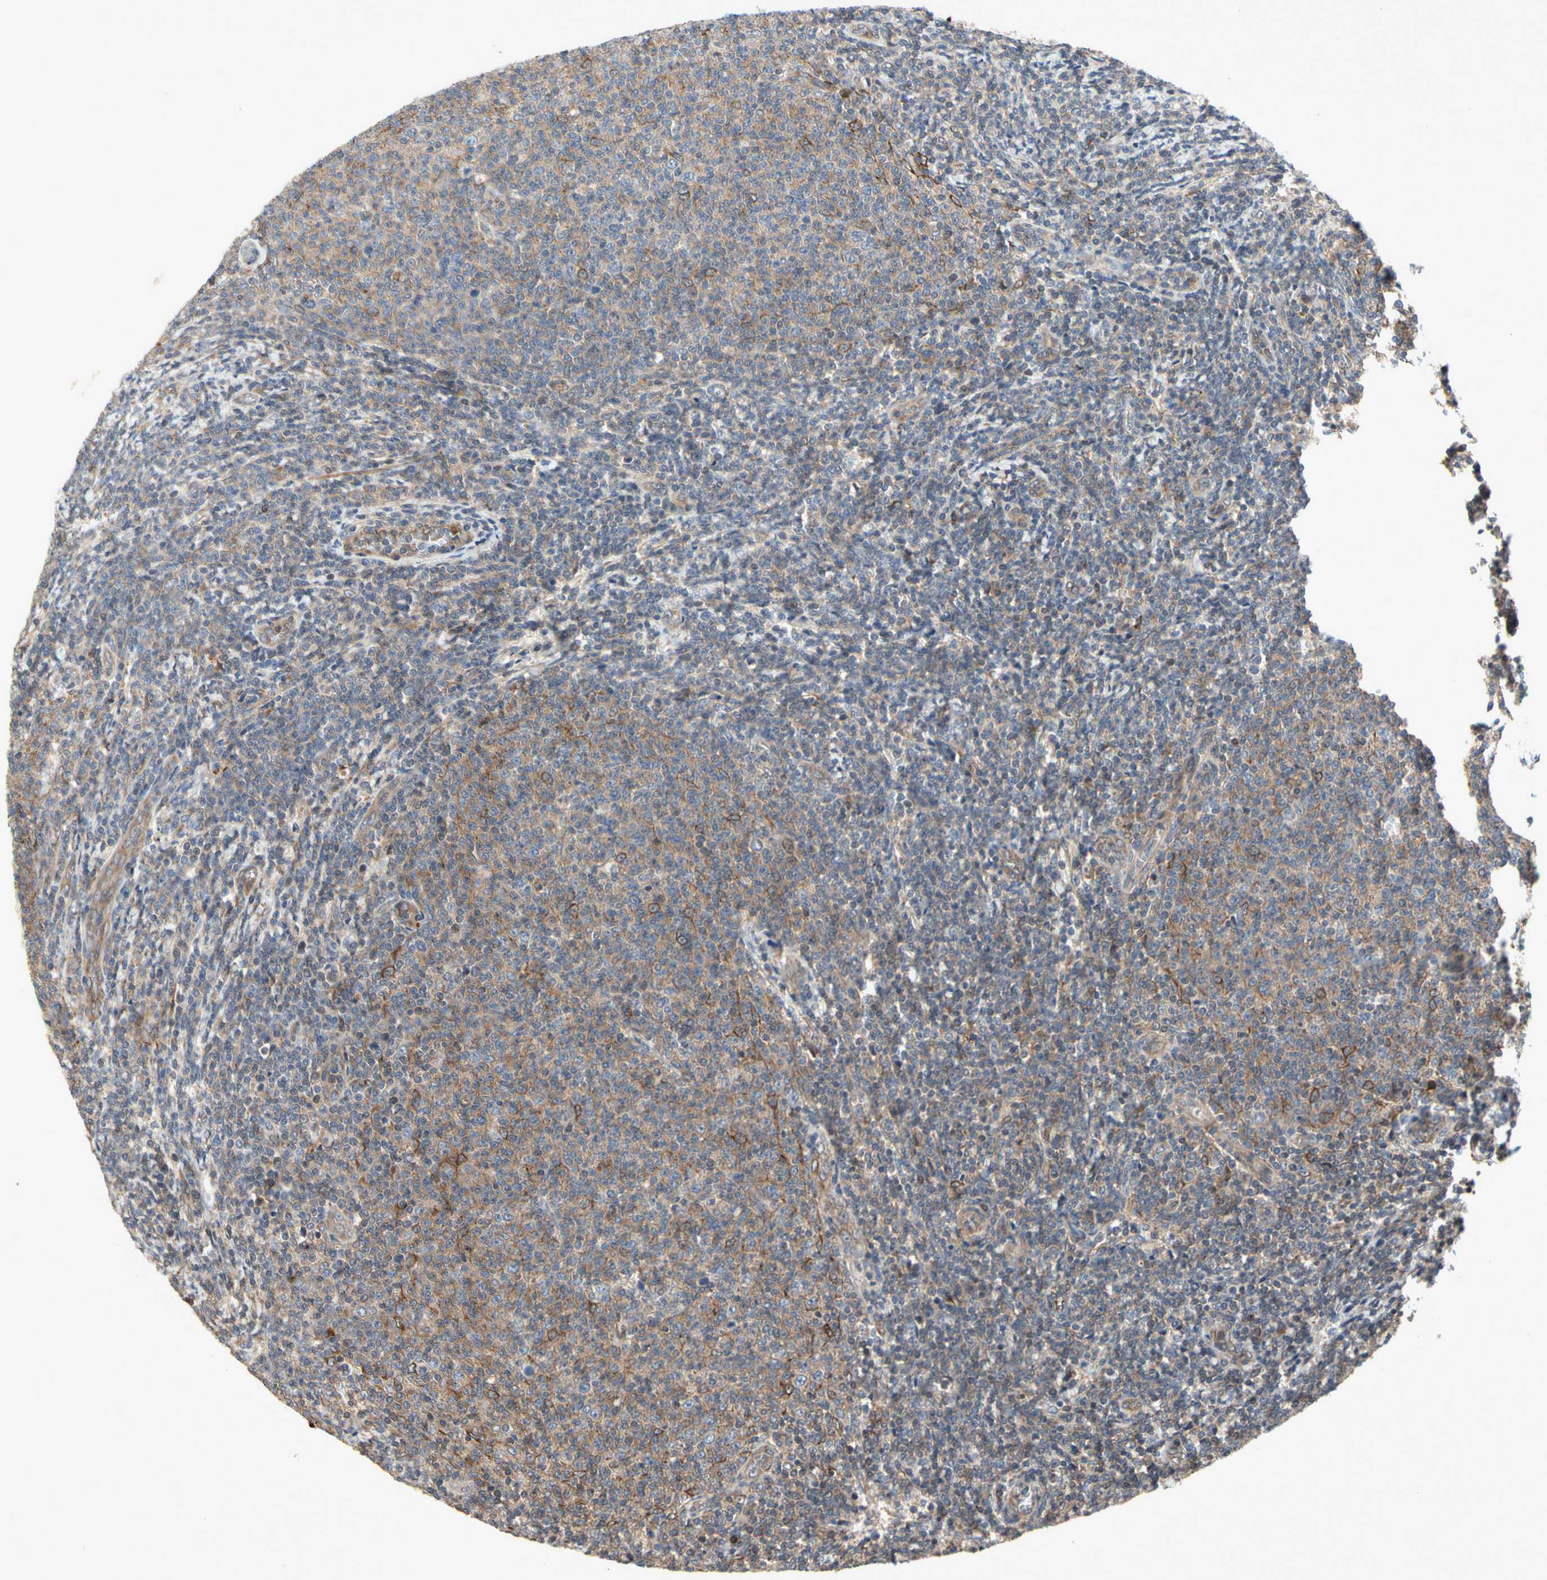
{"staining": {"intensity": "moderate", "quantity": "<25%", "location": "cytoplasmic/membranous"}, "tissue": "lymphoma", "cell_type": "Tumor cells", "image_type": "cancer", "snomed": [{"axis": "morphology", "description": "Malignant lymphoma, non-Hodgkin's type, Low grade"}, {"axis": "topography", "description": "Lymph node"}], "caption": "There is low levels of moderate cytoplasmic/membranous expression in tumor cells of lymphoma, as demonstrated by immunohistochemical staining (brown color).", "gene": "CRTAC1", "patient": {"sex": "male", "age": 66}}